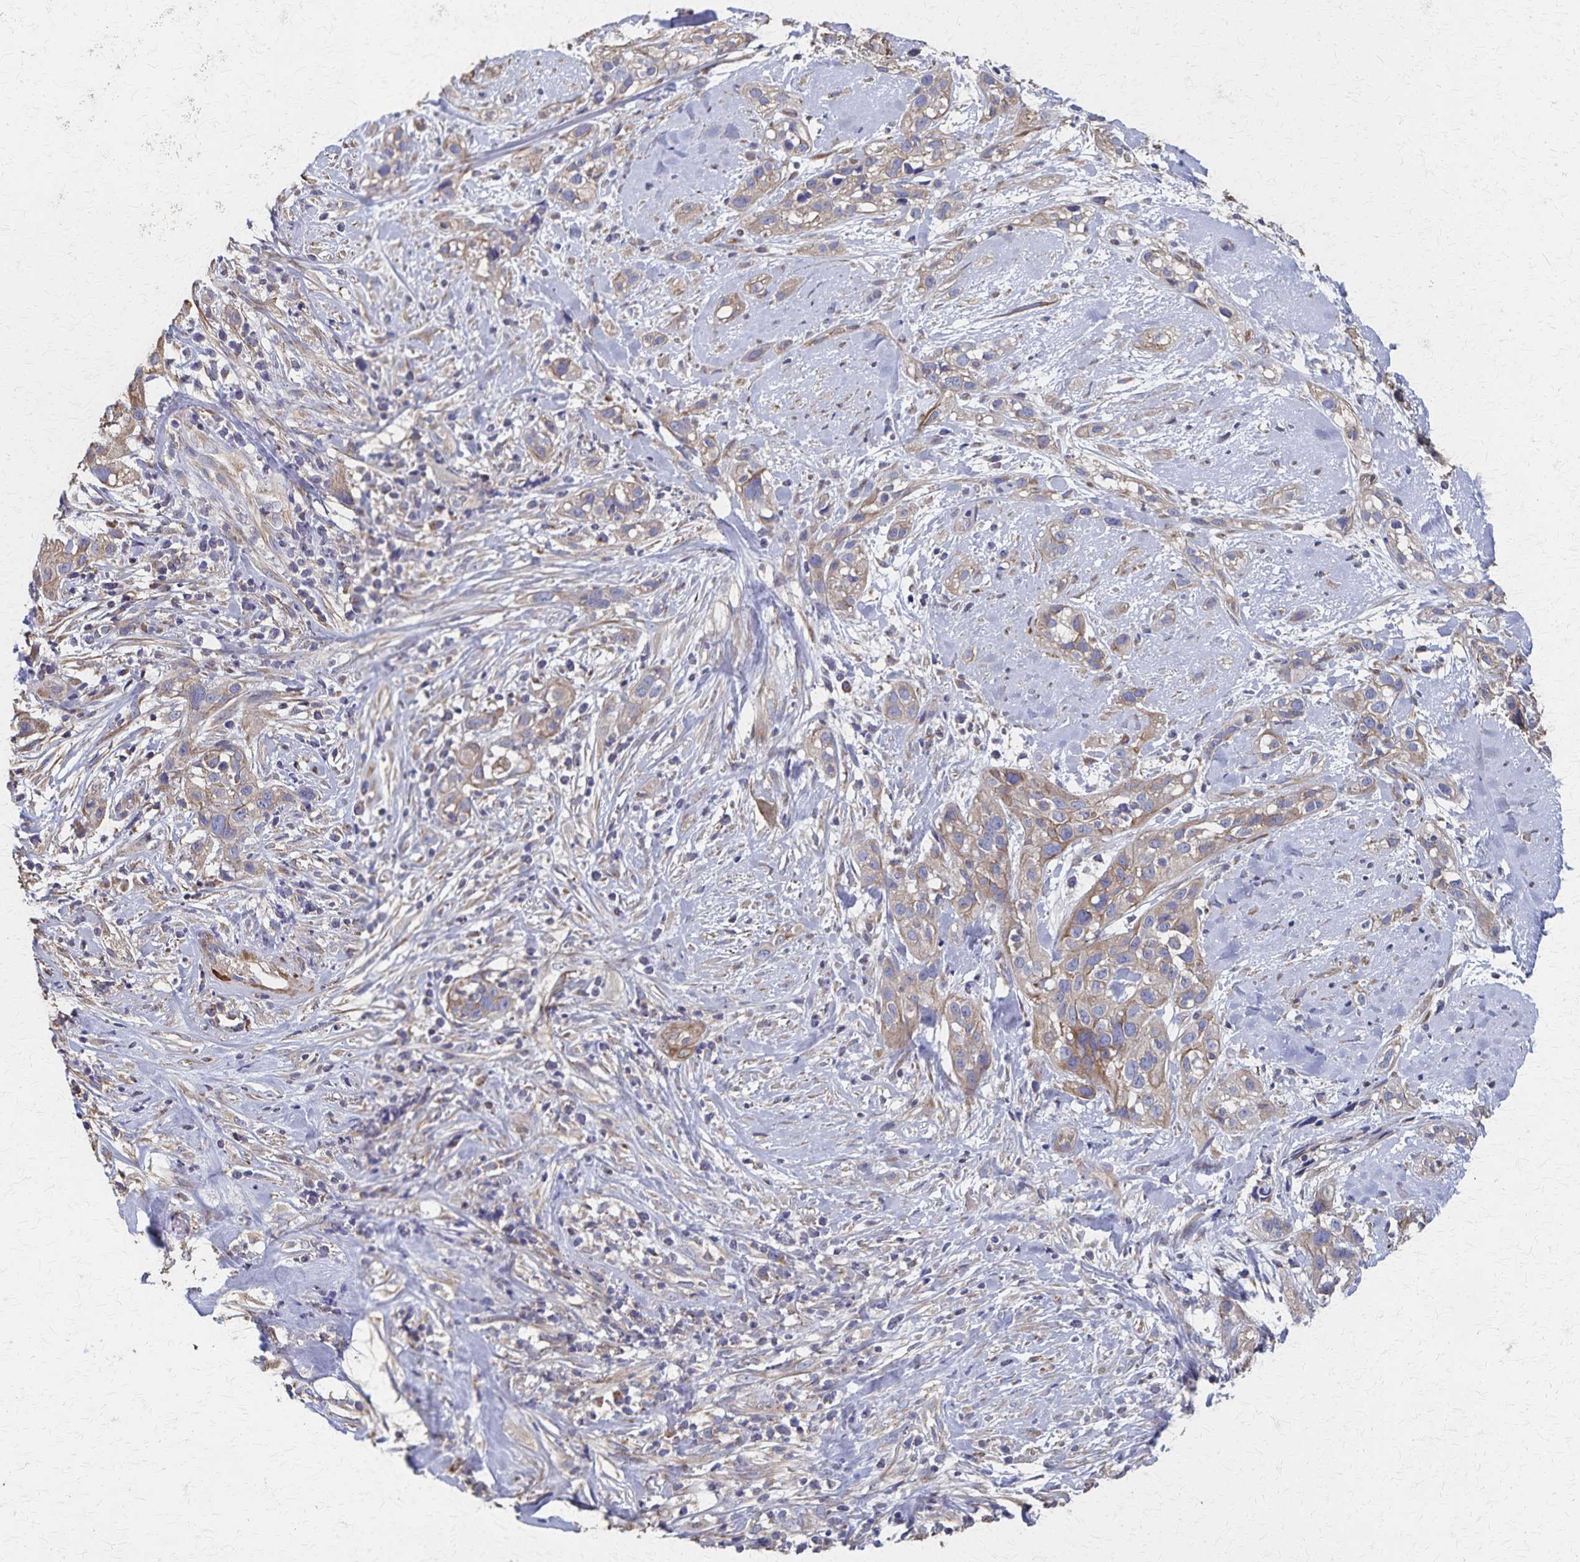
{"staining": {"intensity": "weak", "quantity": ">75%", "location": "cytoplasmic/membranous"}, "tissue": "skin cancer", "cell_type": "Tumor cells", "image_type": "cancer", "snomed": [{"axis": "morphology", "description": "Squamous cell carcinoma, NOS"}, {"axis": "topography", "description": "Skin"}], "caption": "Skin cancer (squamous cell carcinoma) was stained to show a protein in brown. There is low levels of weak cytoplasmic/membranous positivity in about >75% of tumor cells.", "gene": "PGAP2", "patient": {"sex": "male", "age": 82}}